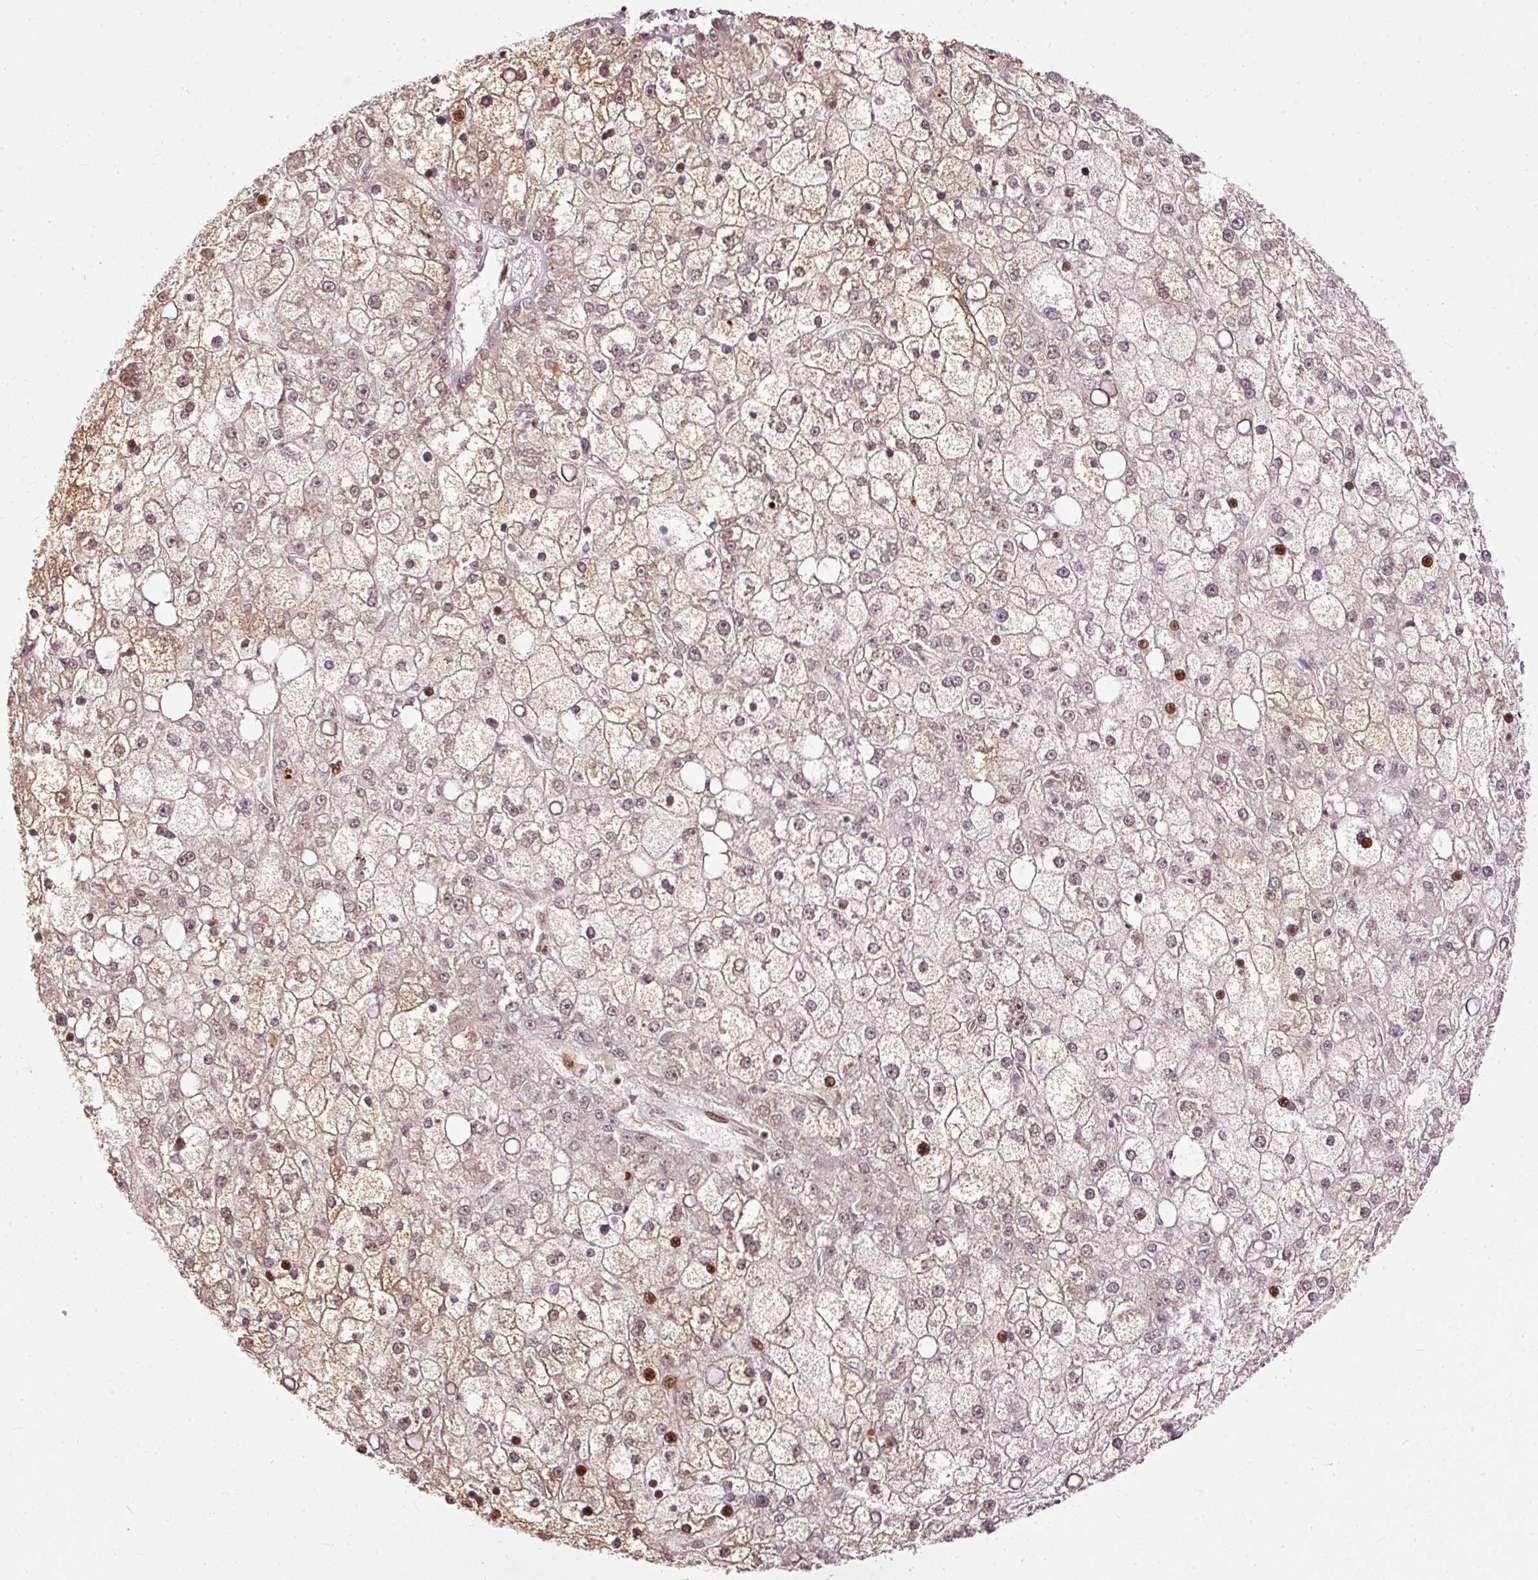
{"staining": {"intensity": "moderate", "quantity": "<25%", "location": "nuclear"}, "tissue": "liver cancer", "cell_type": "Tumor cells", "image_type": "cancer", "snomed": [{"axis": "morphology", "description": "Carcinoma, Hepatocellular, NOS"}, {"axis": "topography", "description": "Liver"}], "caption": "A high-resolution photomicrograph shows immunohistochemistry (IHC) staining of liver cancer (hepatocellular carcinoma), which demonstrates moderate nuclear expression in approximately <25% of tumor cells.", "gene": "ZNF778", "patient": {"sex": "male", "age": 67}}